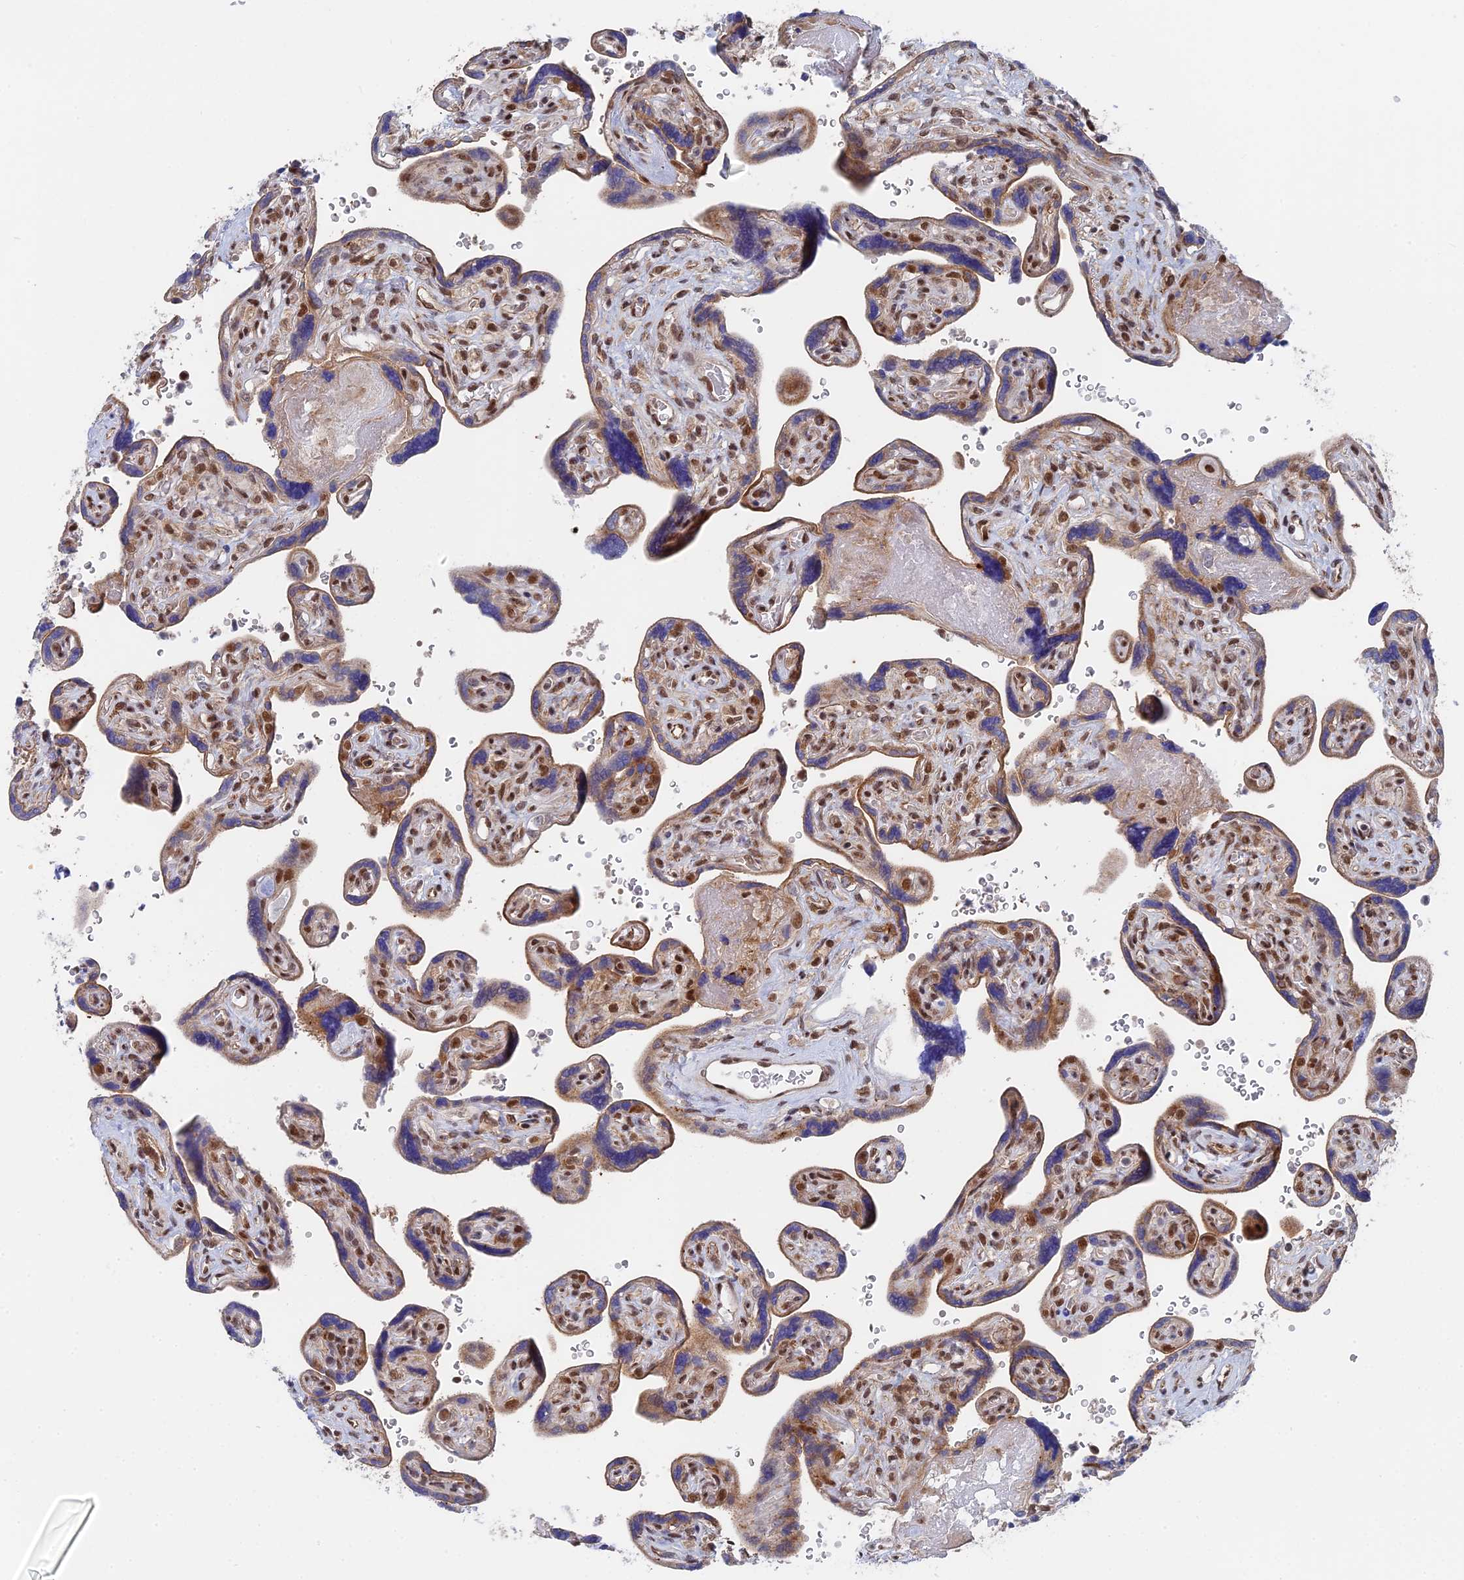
{"staining": {"intensity": "moderate", "quantity": "25%-75%", "location": "nuclear"}, "tissue": "placenta", "cell_type": "Trophoblastic cells", "image_type": "normal", "snomed": [{"axis": "morphology", "description": "Normal tissue, NOS"}, {"axis": "topography", "description": "Placenta"}], "caption": "Placenta stained for a protein demonstrates moderate nuclear positivity in trophoblastic cells. (DAB (3,3'-diaminobenzidine) IHC, brown staining for protein, blue staining for nuclei).", "gene": "CCDC85A", "patient": {"sex": "female", "age": 39}}